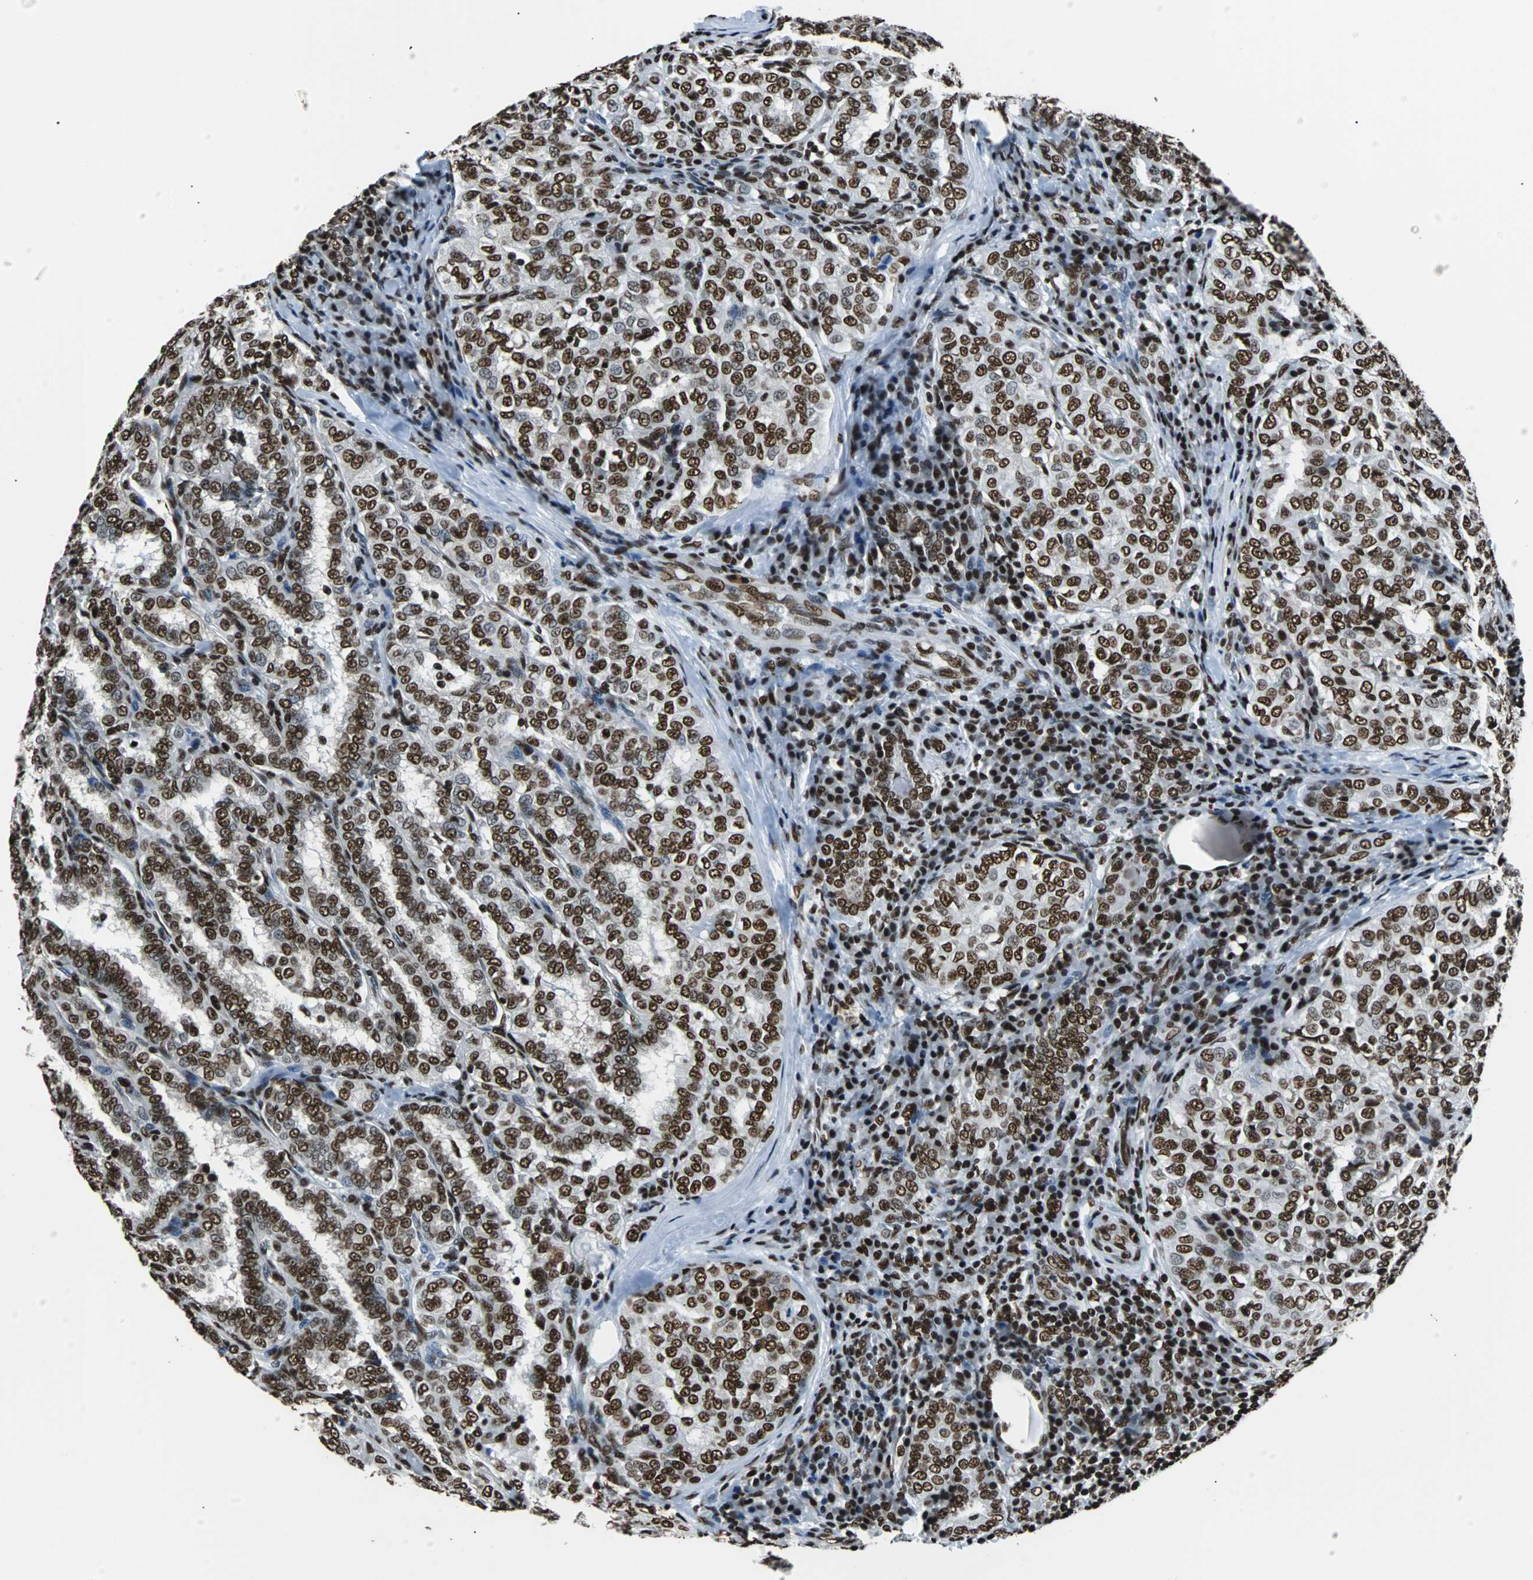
{"staining": {"intensity": "strong", "quantity": ">75%", "location": "nuclear"}, "tissue": "thyroid cancer", "cell_type": "Tumor cells", "image_type": "cancer", "snomed": [{"axis": "morphology", "description": "Papillary adenocarcinoma, NOS"}, {"axis": "topography", "description": "Thyroid gland"}], "caption": "This image displays IHC staining of thyroid papillary adenocarcinoma, with high strong nuclear staining in about >75% of tumor cells.", "gene": "FUBP1", "patient": {"sex": "female", "age": 30}}